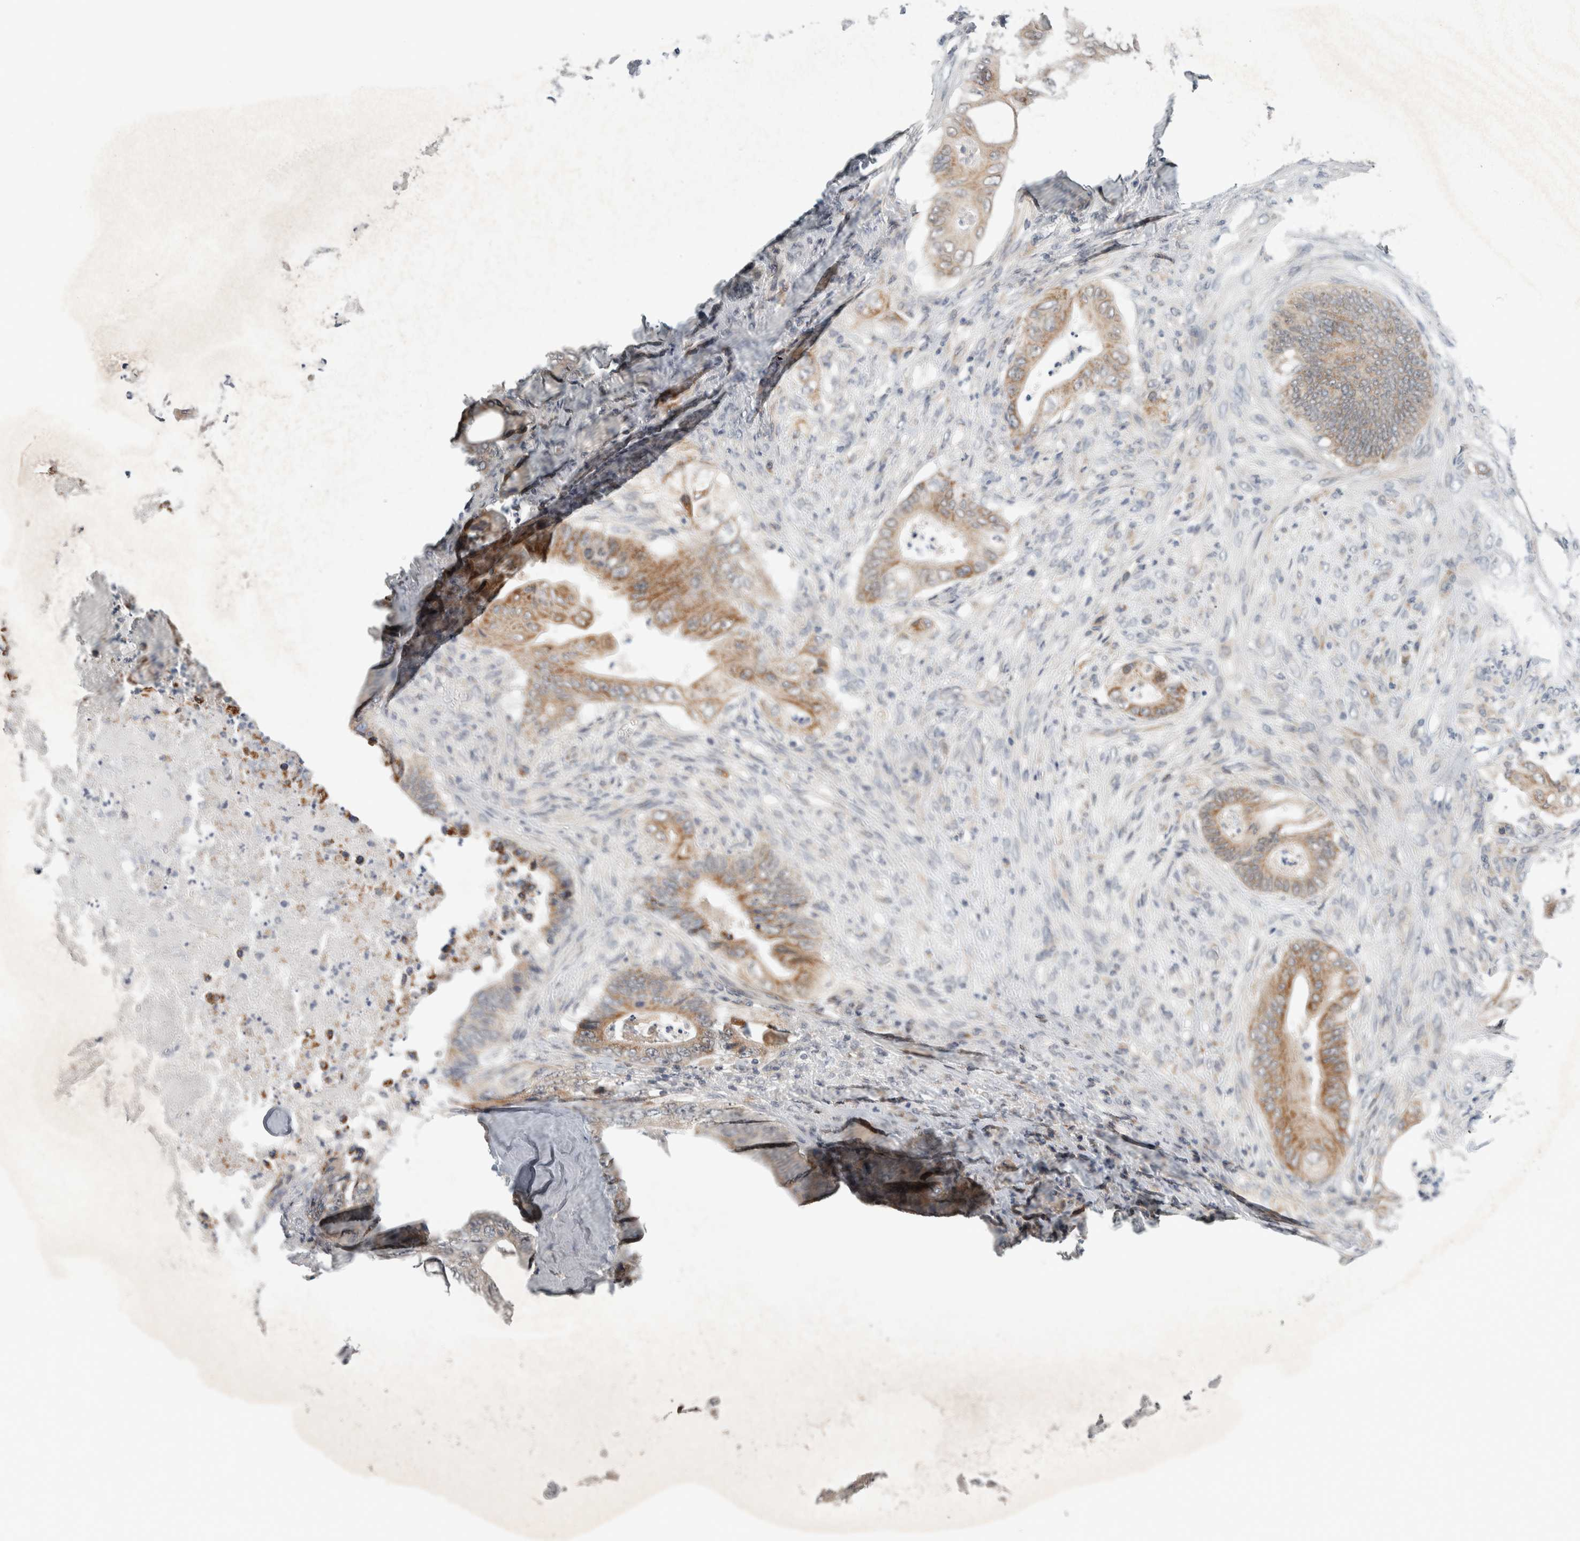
{"staining": {"intensity": "moderate", "quantity": ">75%", "location": "cytoplasmic/membranous"}, "tissue": "stomach cancer", "cell_type": "Tumor cells", "image_type": "cancer", "snomed": [{"axis": "morphology", "description": "Adenocarcinoma, NOS"}, {"axis": "topography", "description": "Stomach"}], "caption": "Human adenocarcinoma (stomach) stained with a protein marker demonstrates moderate staining in tumor cells.", "gene": "SHPK", "patient": {"sex": "female", "age": 73}}